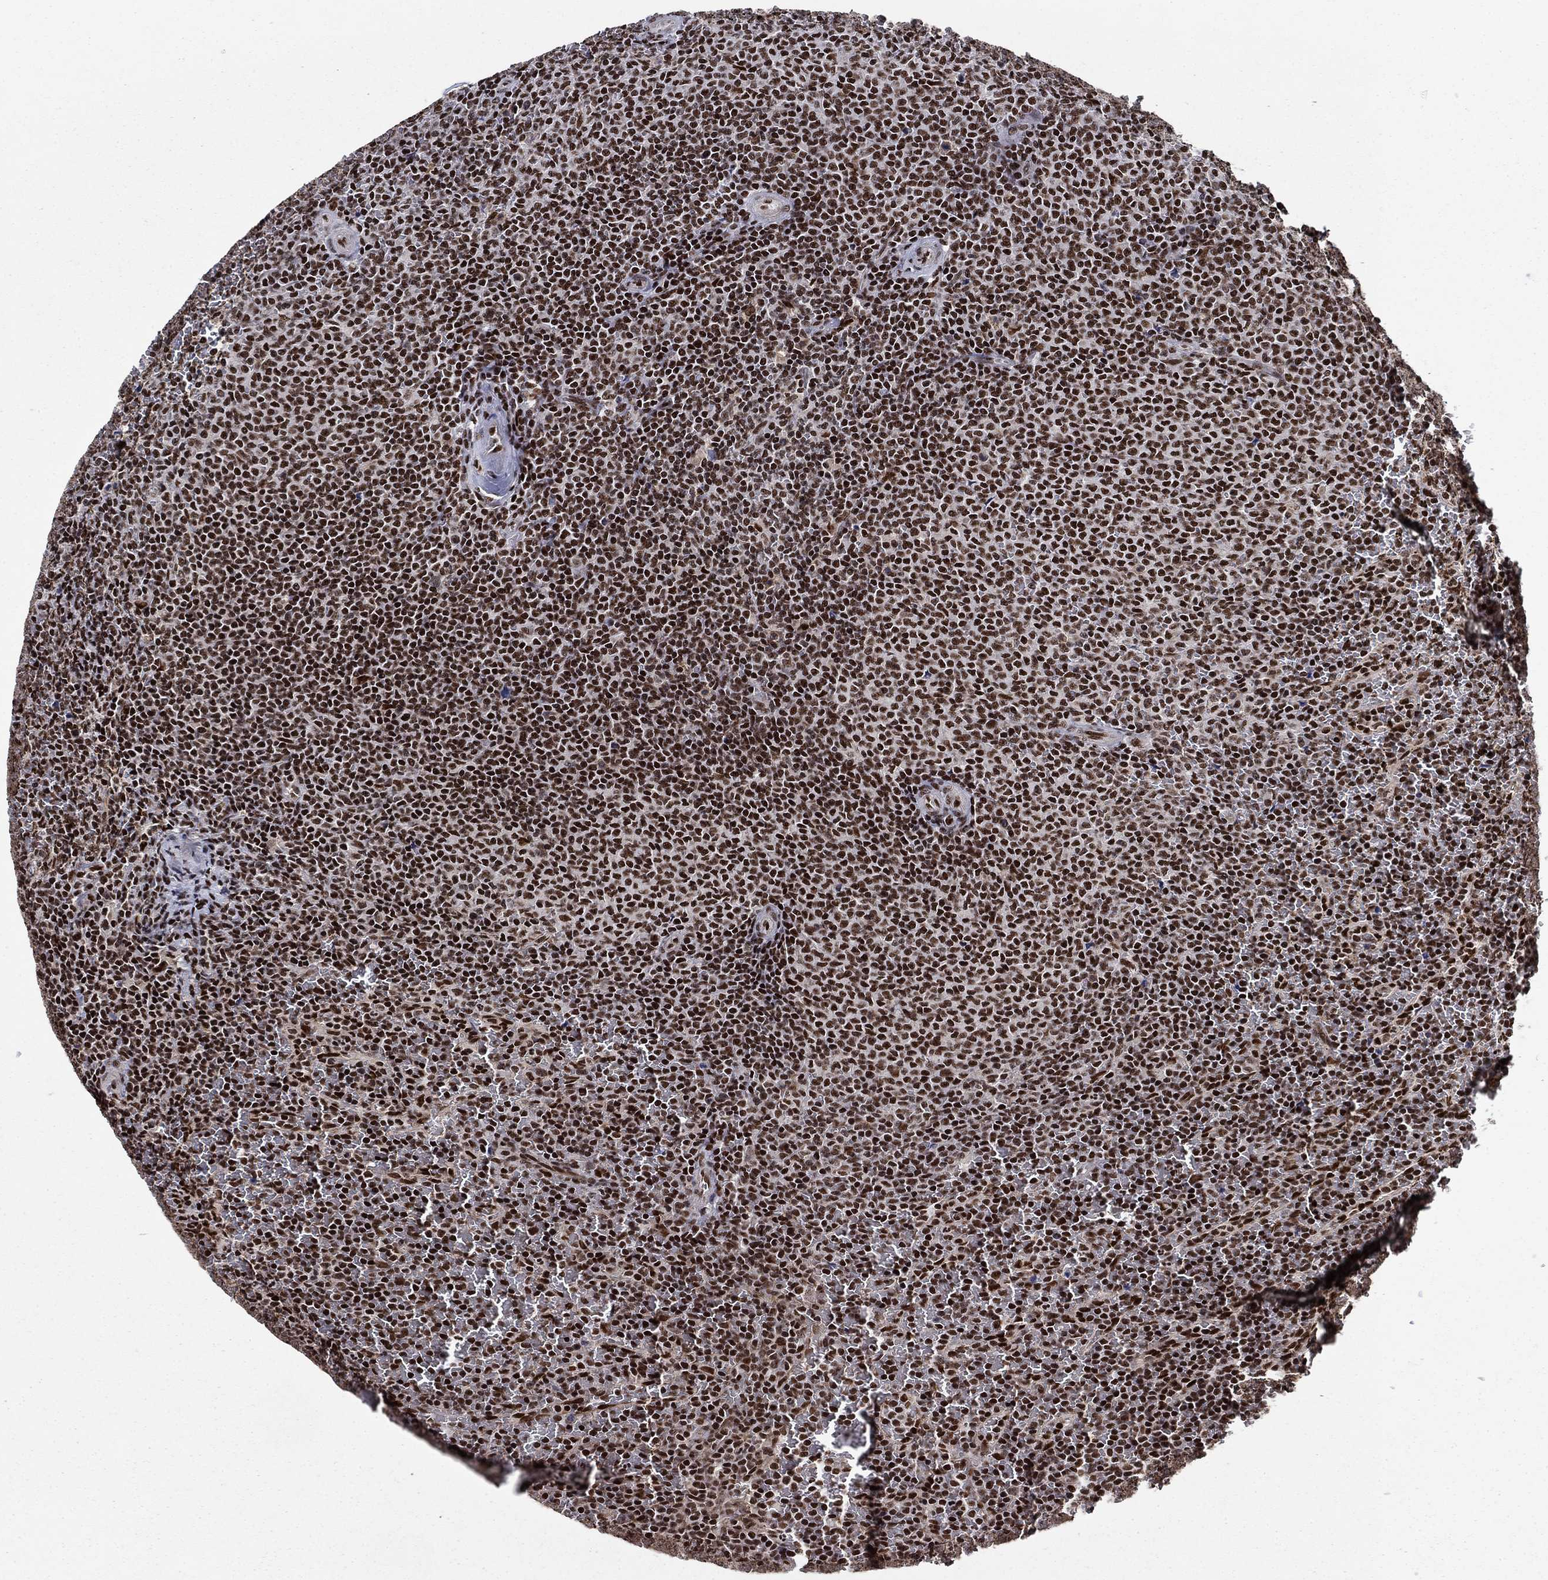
{"staining": {"intensity": "strong", "quantity": ">75%", "location": "nuclear"}, "tissue": "lymphoma", "cell_type": "Tumor cells", "image_type": "cancer", "snomed": [{"axis": "morphology", "description": "Malignant lymphoma, non-Hodgkin's type, Low grade"}, {"axis": "topography", "description": "Spleen"}], "caption": "Immunohistochemical staining of human low-grade malignant lymphoma, non-Hodgkin's type displays strong nuclear protein expression in approximately >75% of tumor cells.", "gene": "RPRD1B", "patient": {"sex": "female", "age": 77}}